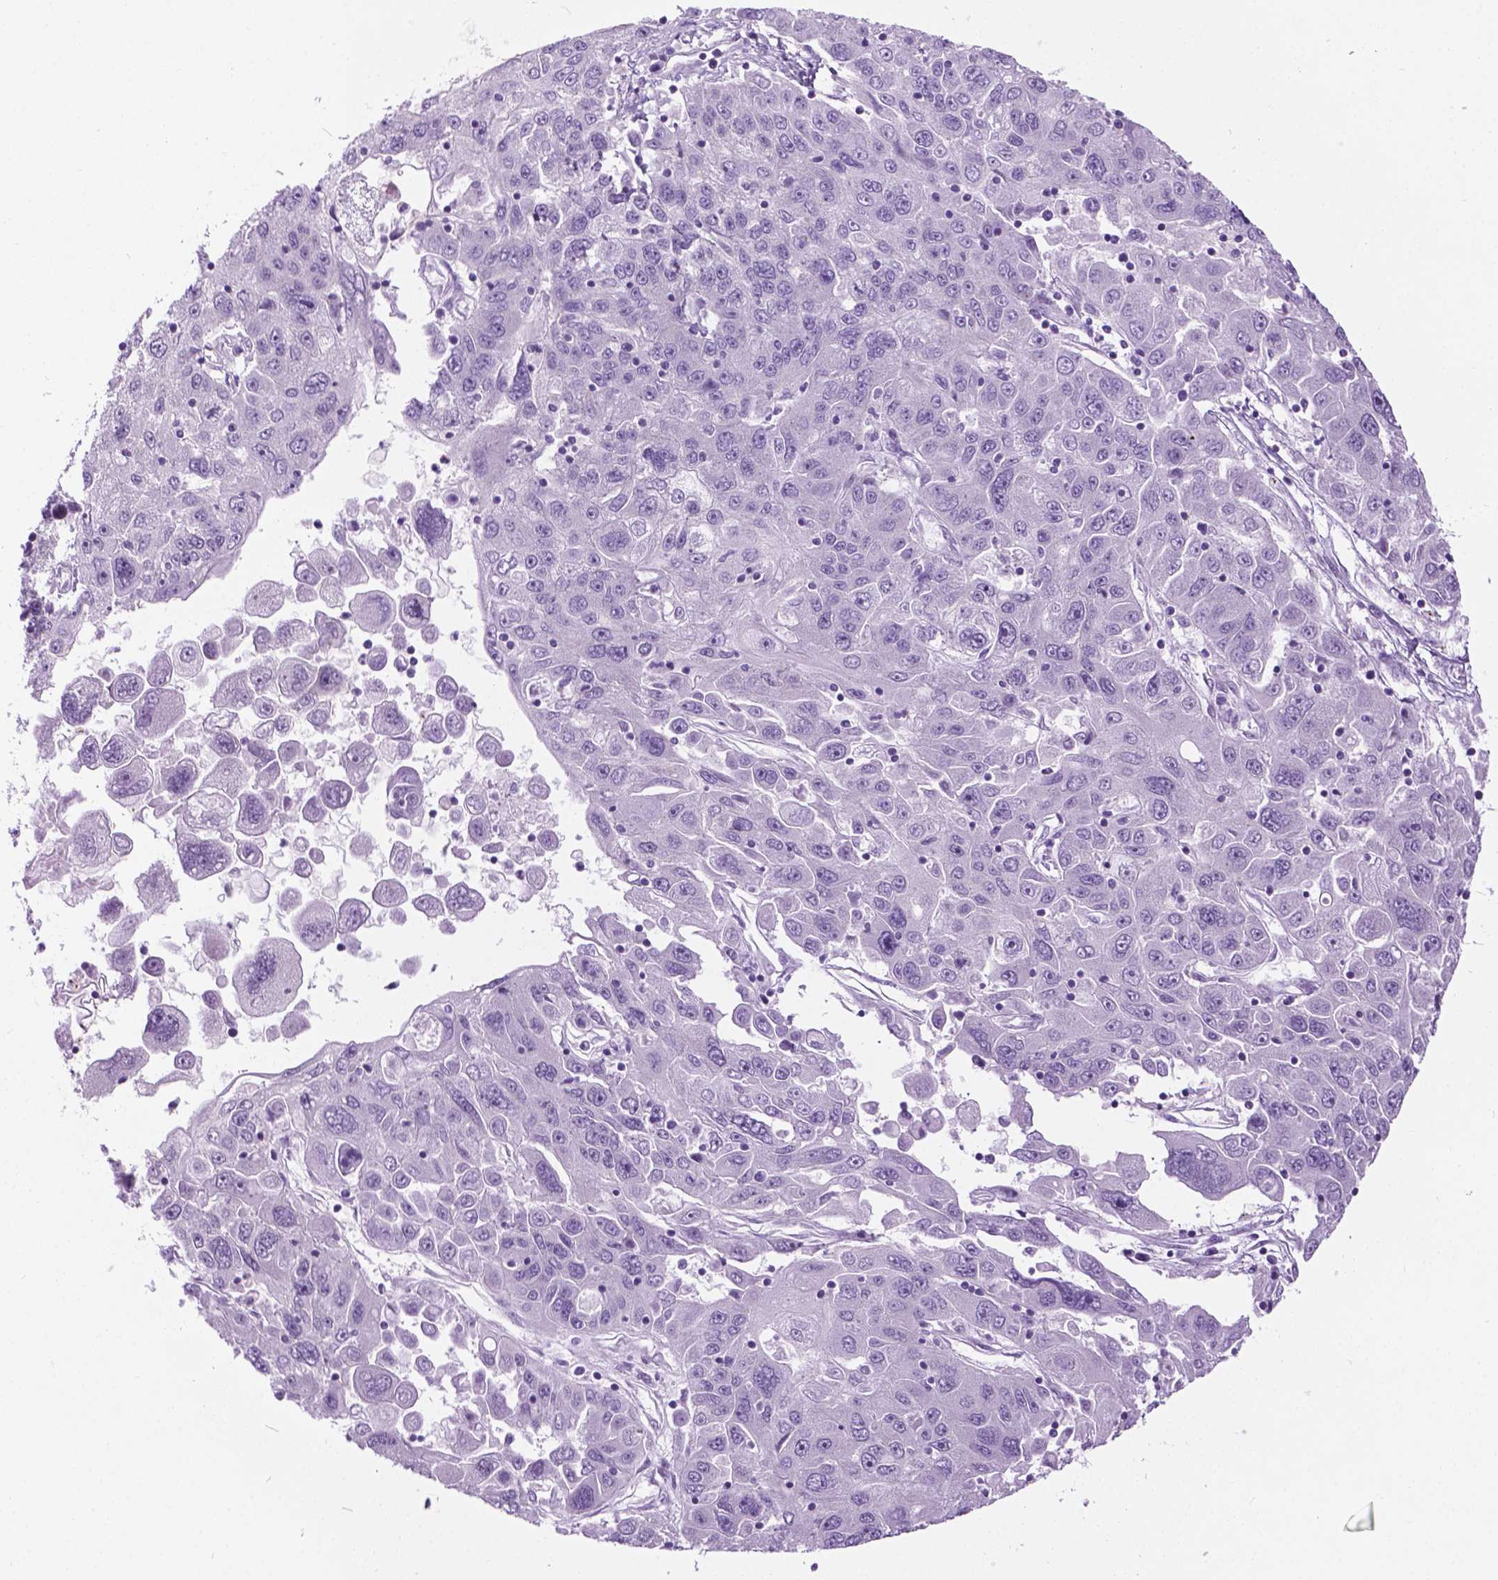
{"staining": {"intensity": "negative", "quantity": "none", "location": "none"}, "tissue": "stomach cancer", "cell_type": "Tumor cells", "image_type": "cancer", "snomed": [{"axis": "morphology", "description": "Adenocarcinoma, NOS"}, {"axis": "topography", "description": "Stomach"}], "caption": "The histopathology image exhibits no significant staining in tumor cells of stomach cancer (adenocarcinoma). The staining was performed using DAB to visualize the protein expression in brown, while the nuclei were stained in blue with hematoxylin (Magnification: 20x).", "gene": "SPECC1L", "patient": {"sex": "male", "age": 56}}